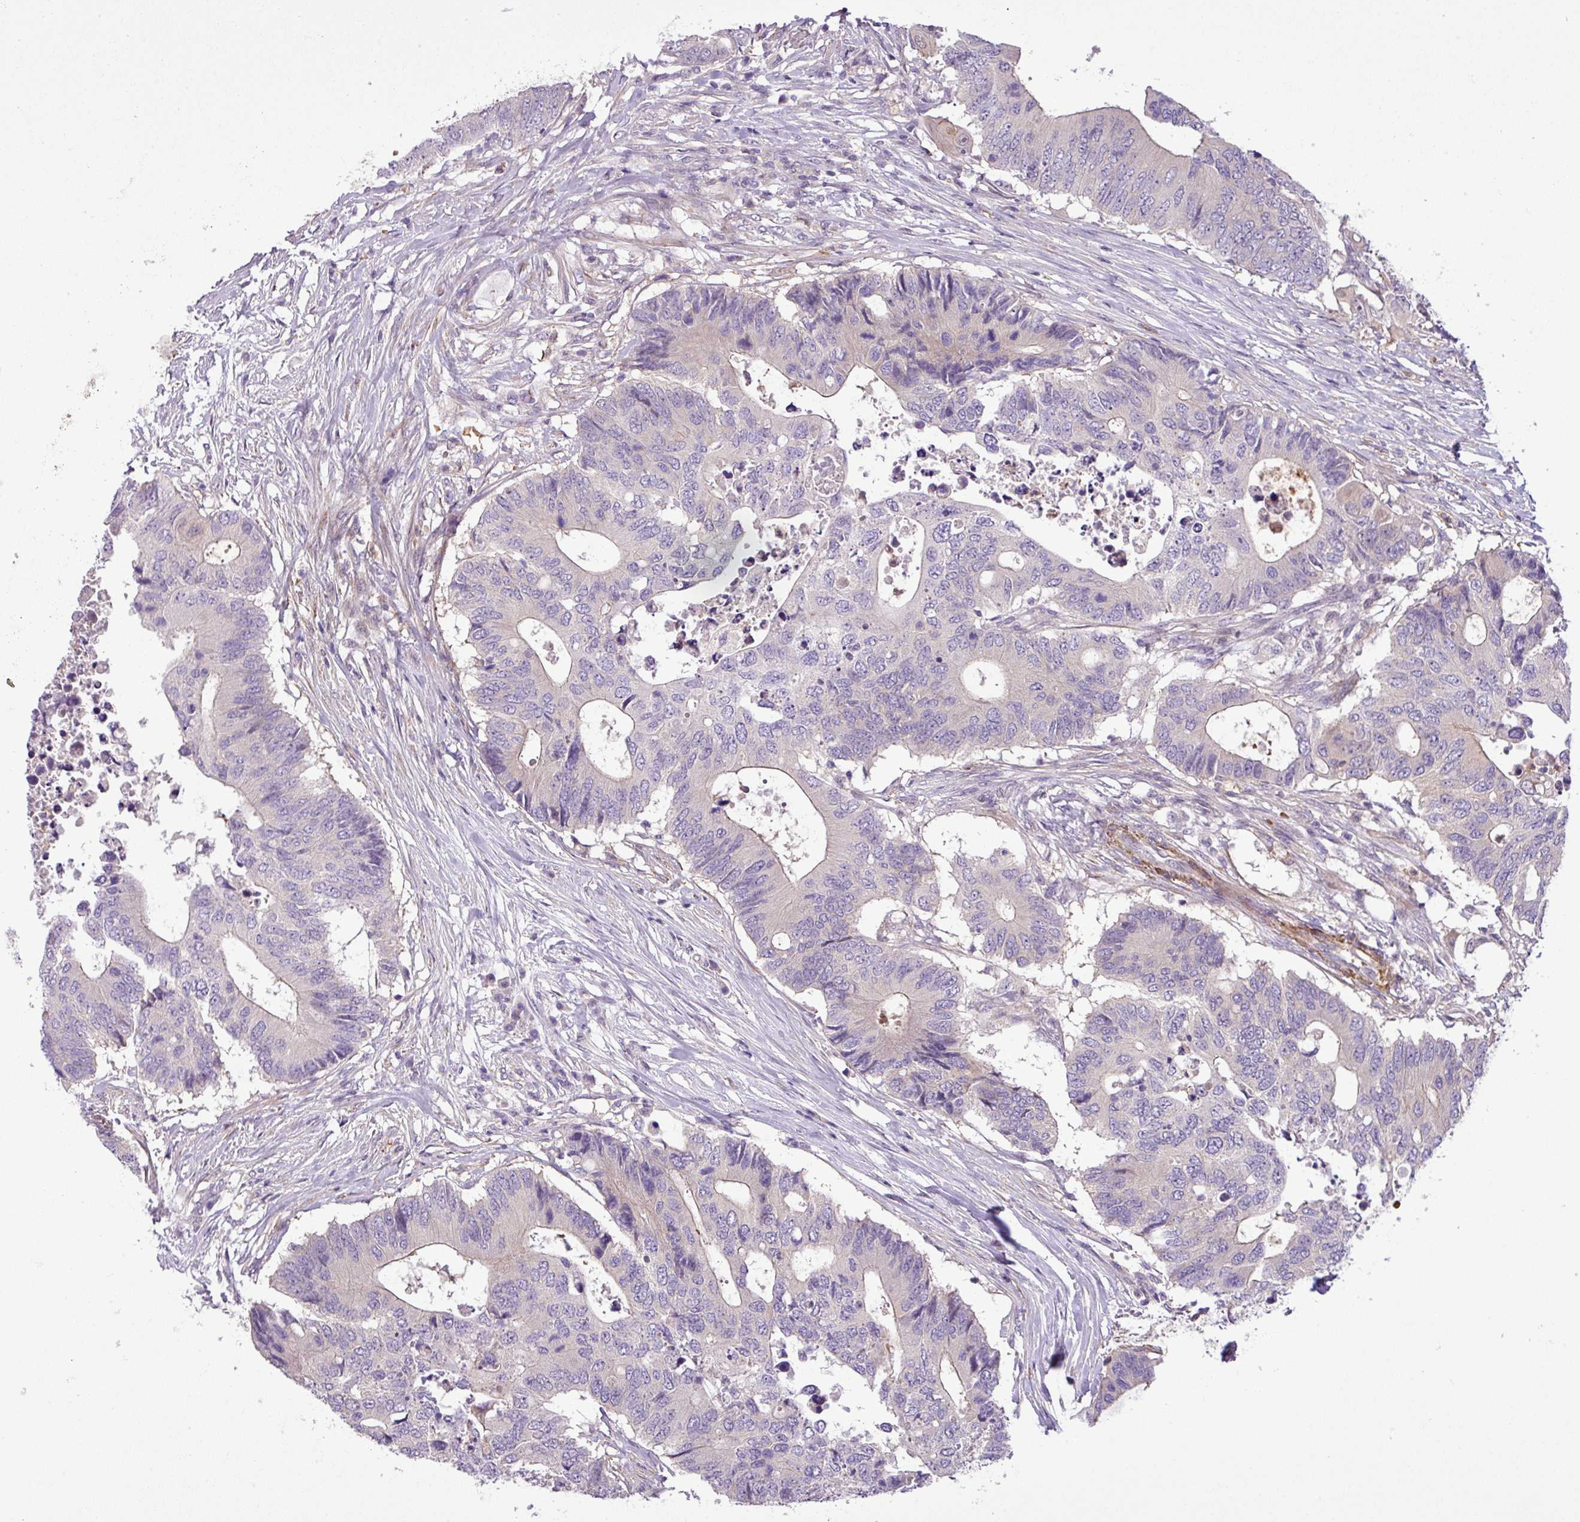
{"staining": {"intensity": "negative", "quantity": "none", "location": "none"}, "tissue": "colorectal cancer", "cell_type": "Tumor cells", "image_type": "cancer", "snomed": [{"axis": "morphology", "description": "Adenocarcinoma, NOS"}, {"axis": "topography", "description": "Colon"}], "caption": "IHC photomicrograph of neoplastic tissue: colorectal adenocarcinoma stained with DAB reveals no significant protein expression in tumor cells. The staining is performed using DAB brown chromogen with nuclei counter-stained in using hematoxylin.", "gene": "NBEAL2", "patient": {"sex": "male", "age": 71}}